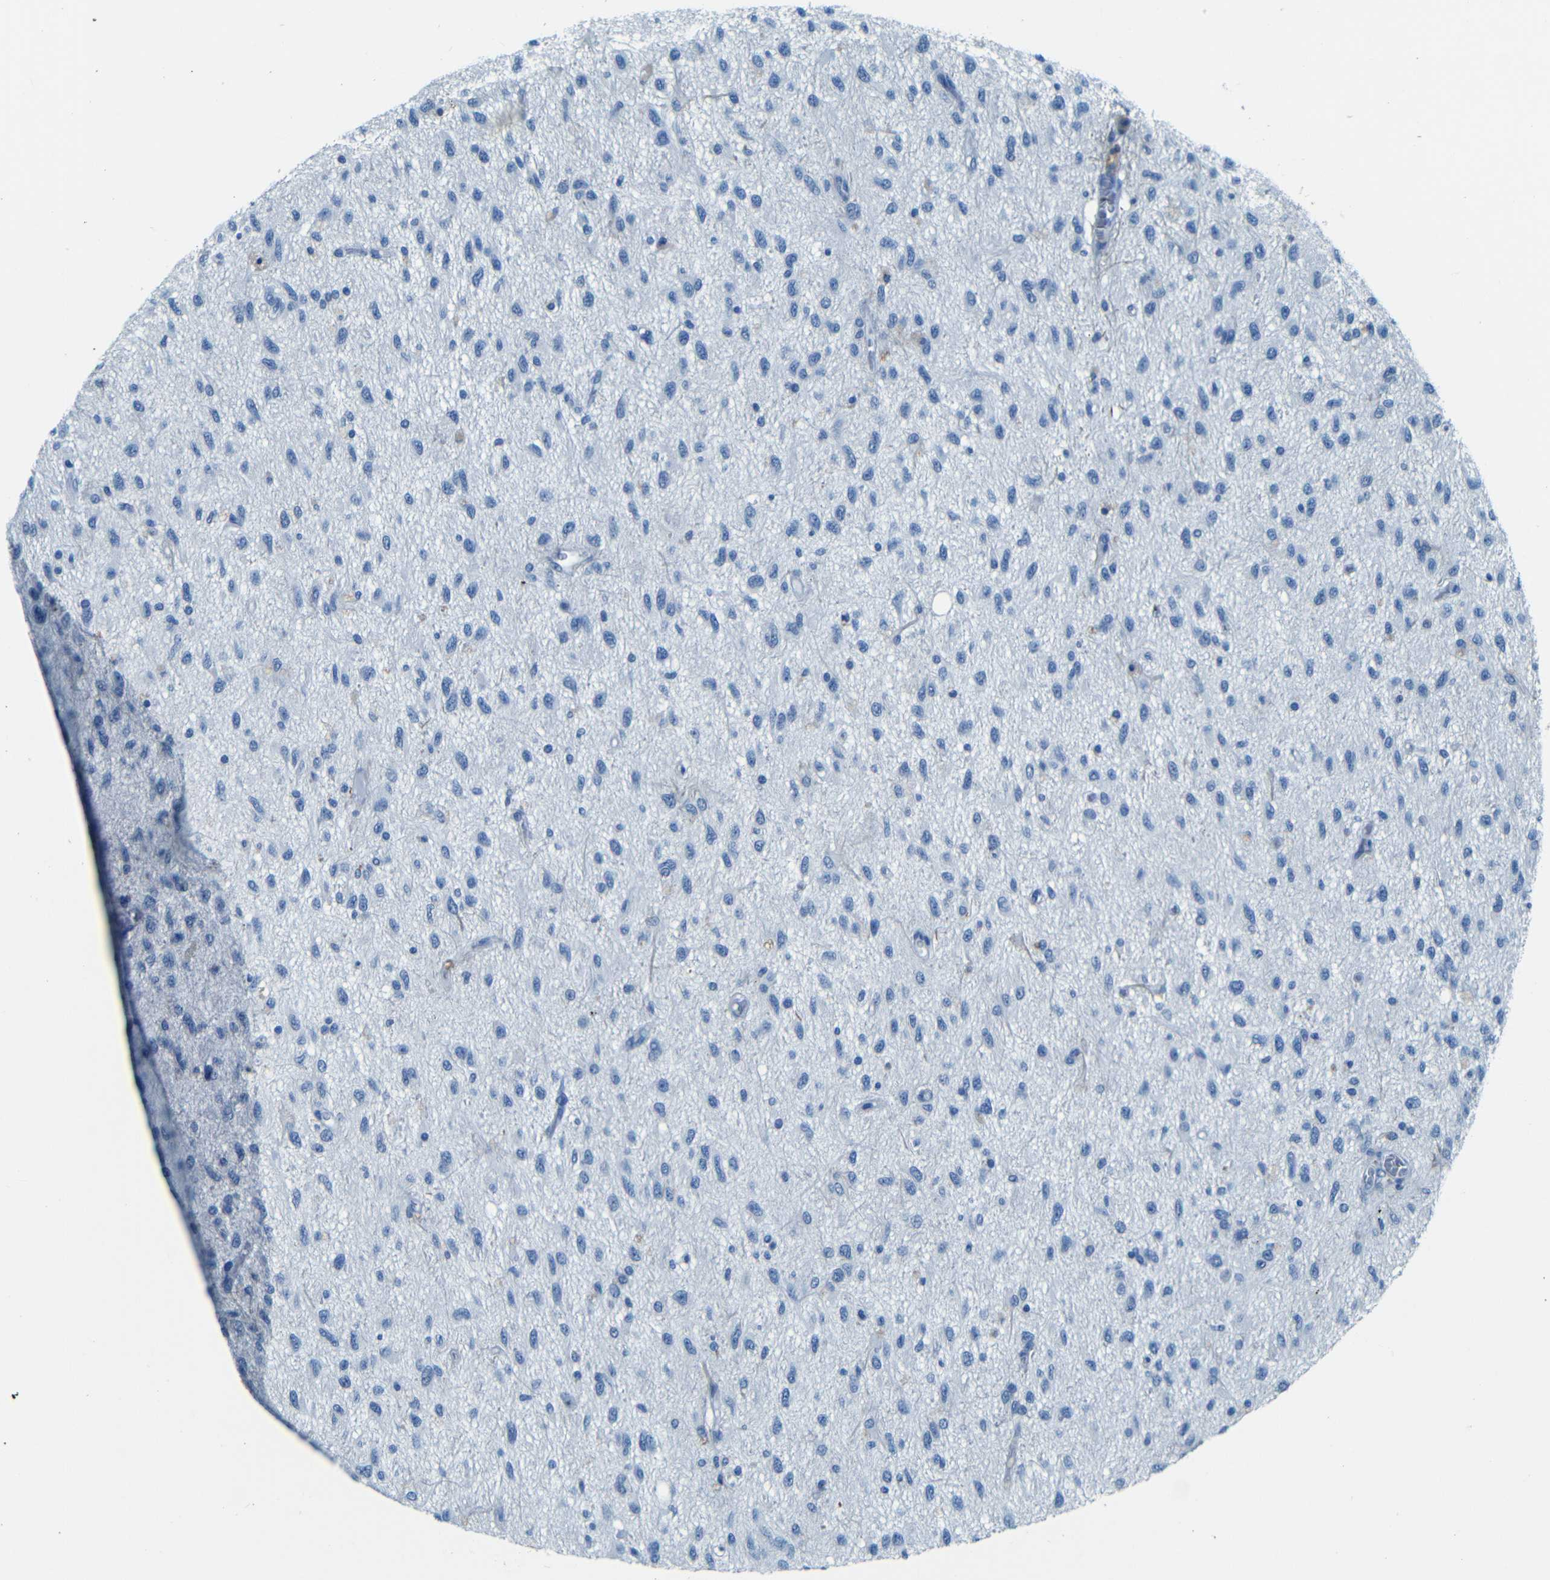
{"staining": {"intensity": "negative", "quantity": "none", "location": "none"}, "tissue": "glioma", "cell_type": "Tumor cells", "image_type": "cancer", "snomed": [{"axis": "morphology", "description": "Glioma, malignant, Low grade"}, {"axis": "topography", "description": "Brain"}], "caption": "Human low-grade glioma (malignant) stained for a protein using immunohistochemistry displays no expression in tumor cells.", "gene": "ZMAT1", "patient": {"sex": "male", "age": 77}}